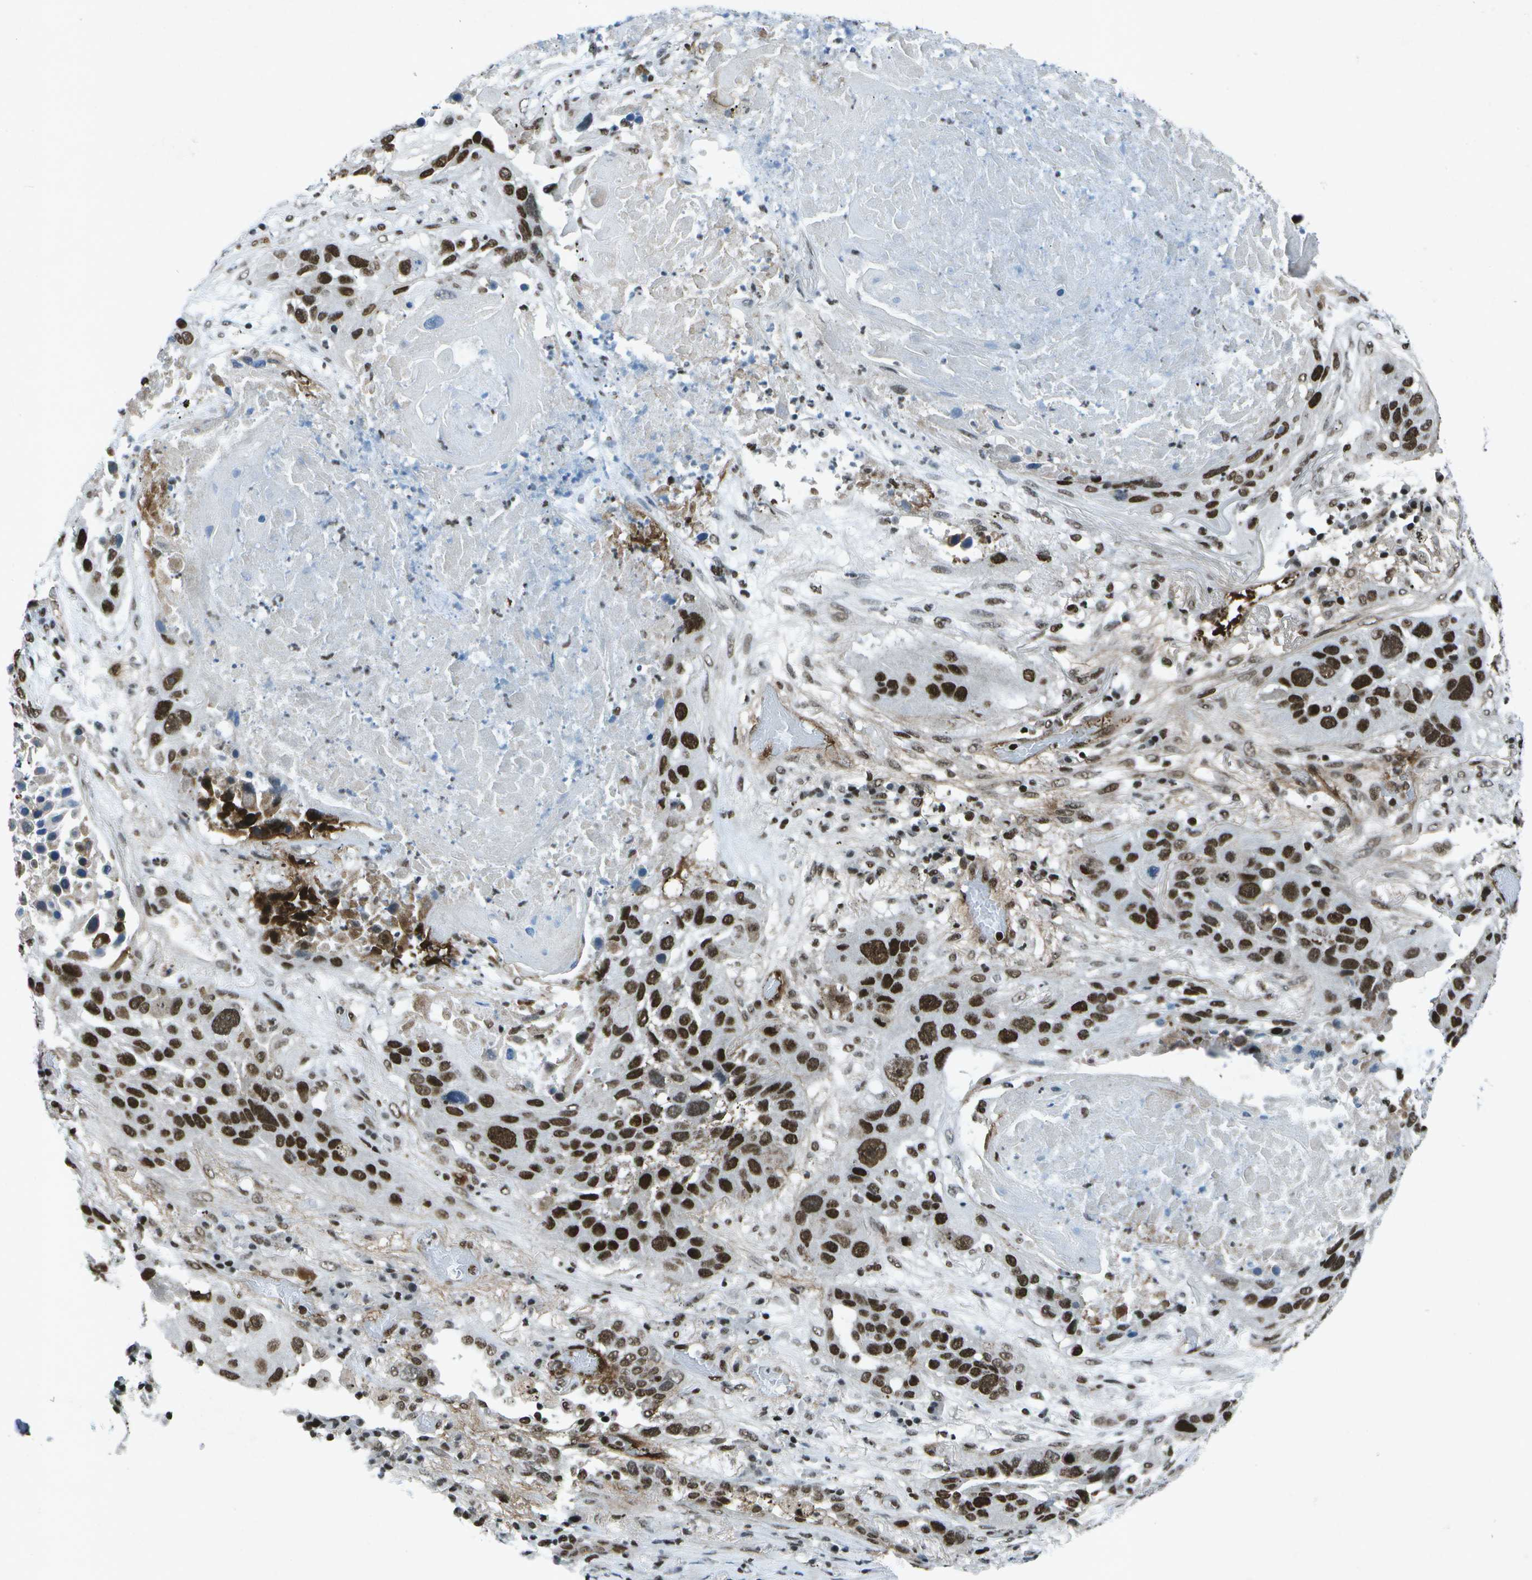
{"staining": {"intensity": "strong", "quantity": ">75%", "location": "nuclear"}, "tissue": "lung cancer", "cell_type": "Tumor cells", "image_type": "cancer", "snomed": [{"axis": "morphology", "description": "Squamous cell carcinoma, NOS"}, {"axis": "topography", "description": "Lung"}], "caption": "IHC image of neoplastic tissue: lung cancer stained using immunohistochemistry (IHC) shows high levels of strong protein expression localized specifically in the nuclear of tumor cells, appearing as a nuclear brown color.", "gene": "MTA2", "patient": {"sex": "male", "age": 57}}